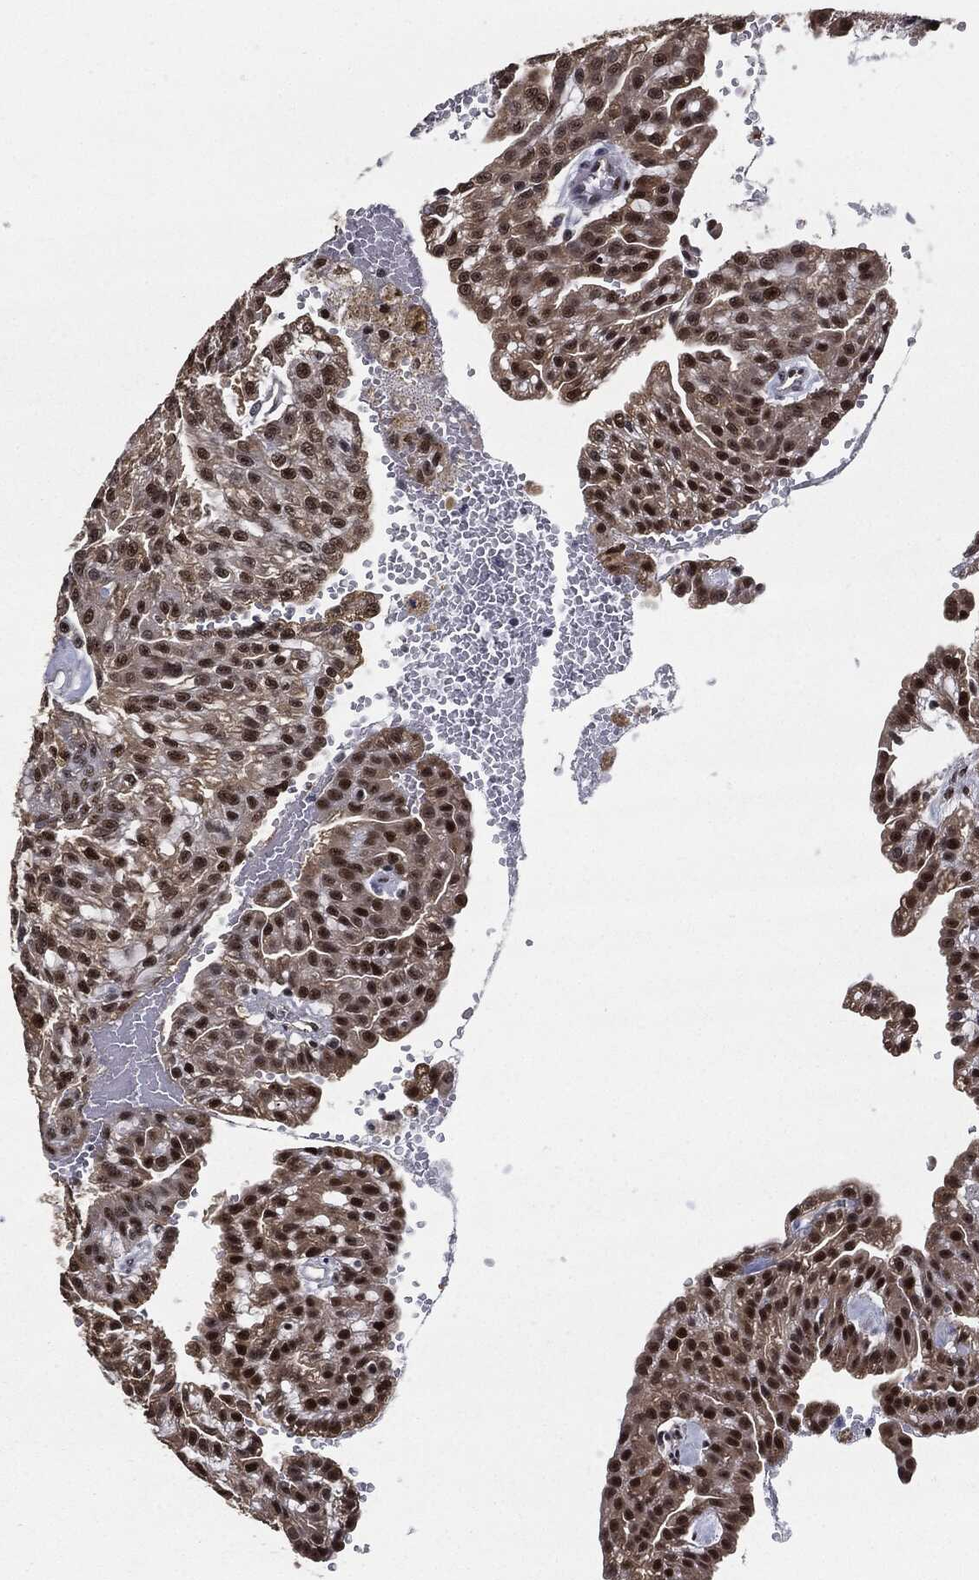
{"staining": {"intensity": "strong", "quantity": "25%-75%", "location": "nuclear"}, "tissue": "renal cancer", "cell_type": "Tumor cells", "image_type": "cancer", "snomed": [{"axis": "morphology", "description": "Adenocarcinoma, NOS"}, {"axis": "topography", "description": "Kidney"}], "caption": "IHC of human renal cancer demonstrates high levels of strong nuclear expression in approximately 25%-75% of tumor cells. The staining was performed using DAB (3,3'-diaminobenzidine), with brown indicating positive protein expression. Nuclei are stained blue with hematoxylin.", "gene": "JUN", "patient": {"sex": "male", "age": 63}}